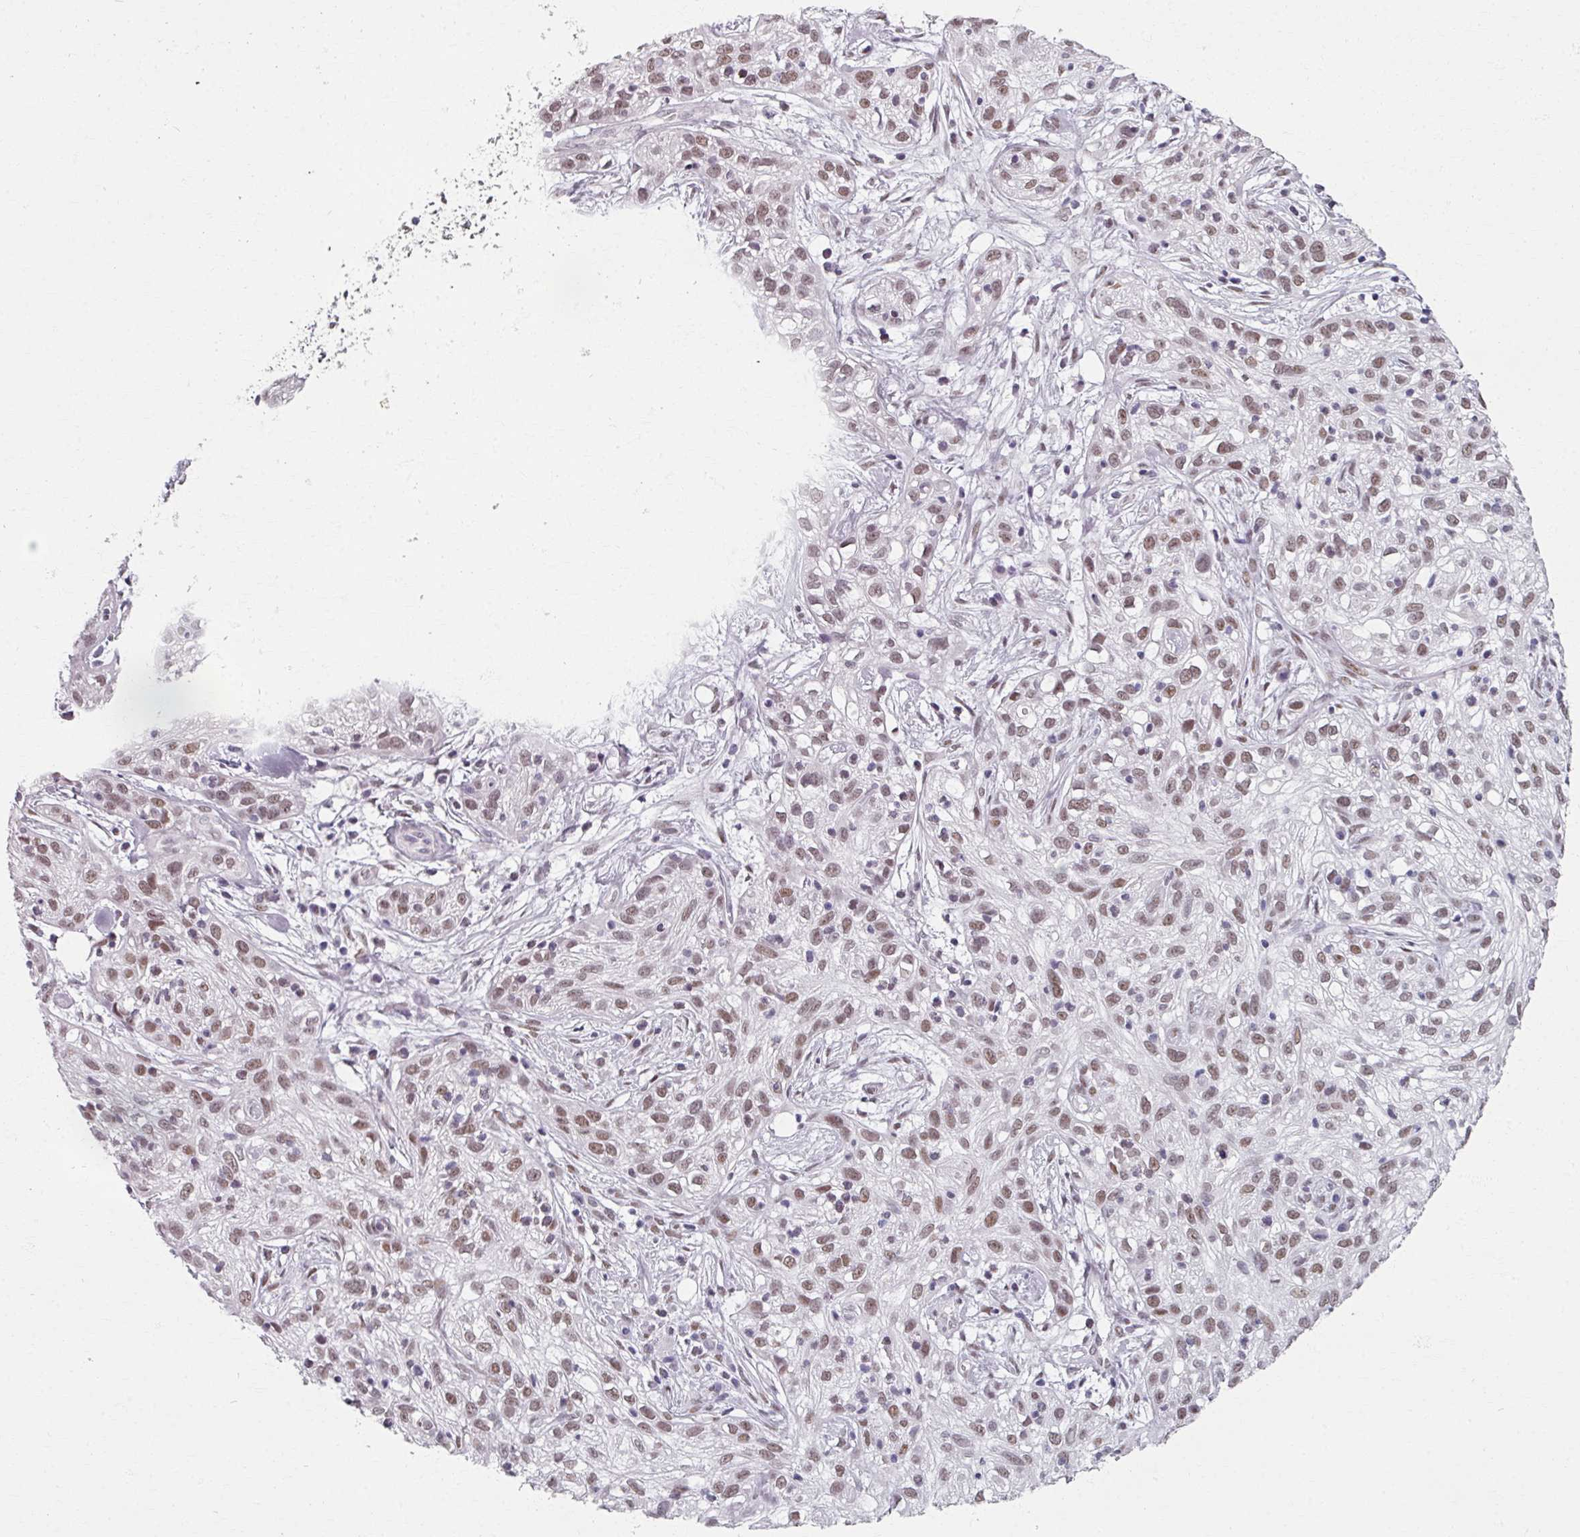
{"staining": {"intensity": "moderate", "quantity": ">75%", "location": "nuclear"}, "tissue": "skin cancer", "cell_type": "Tumor cells", "image_type": "cancer", "snomed": [{"axis": "morphology", "description": "Squamous cell carcinoma, NOS"}, {"axis": "topography", "description": "Skin"}], "caption": "The photomicrograph displays immunohistochemical staining of squamous cell carcinoma (skin). There is moderate nuclear staining is identified in approximately >75% of tumor cells. (Brightfield microscopy of DAB IHC at high magnification).", "gene": "RIPOR3", "patient": {"sex": "male", "age": 82}}